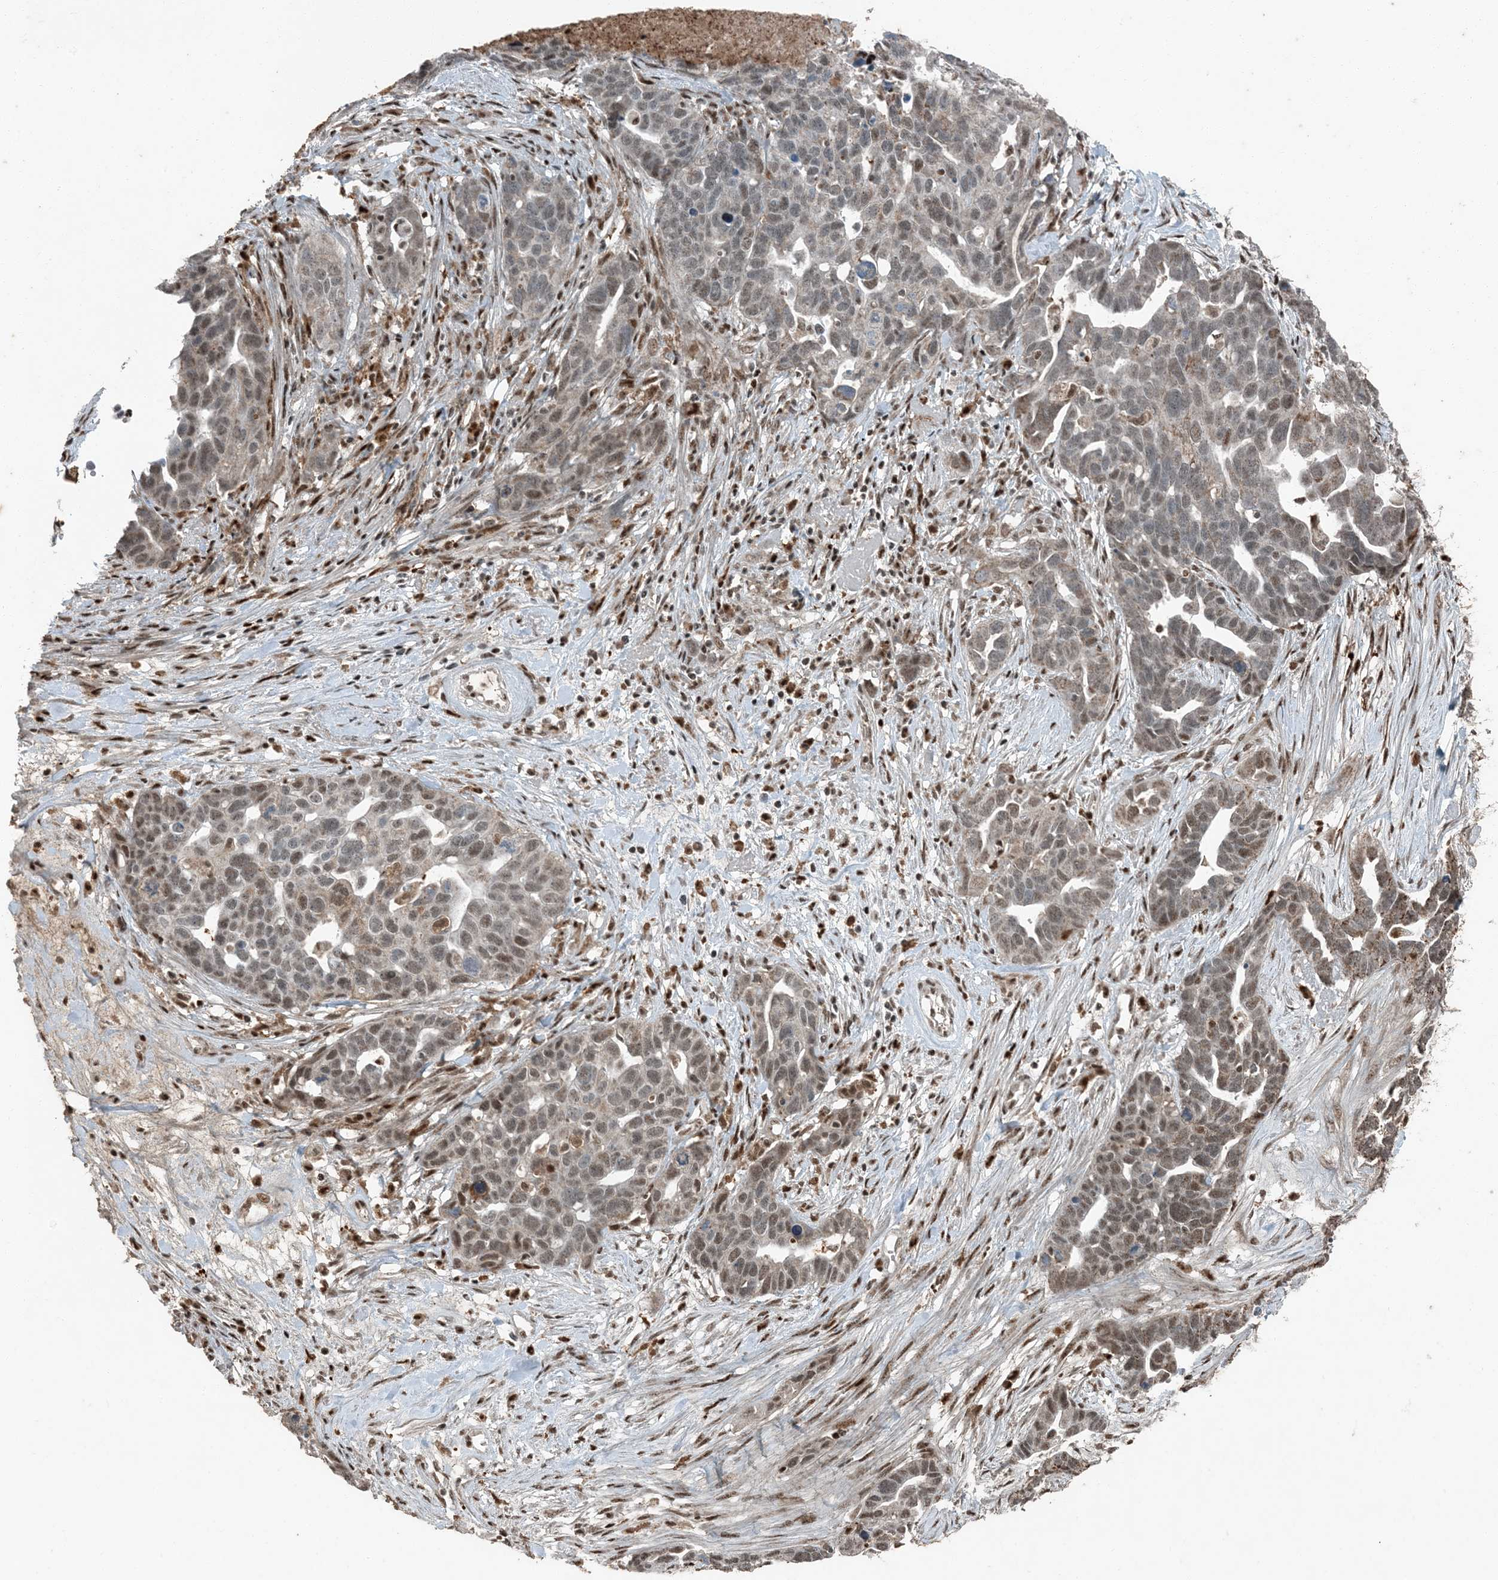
{"staining": {"intensity": "moderate", "quantity": "25%-75%", "location": "nuclear"}, "tissue": "ovarian cancer", "cell_type": "Tumor cells", "image_type": "cancer", "snomed": [{"axis": "morphology", "description": "Cystadenocarcinoma, serous, NOS"}, {"axis": "topography", "description": "Ovary"}], "caption": "High-magnification brightfield microscopy of ovarian cancer (serous cystadenocarcinoma) stained with DAB (brown) and counterstained with hematoxylin (blue). tumor cells exhibit moderate nuclear staining is present in approximately25%-75% of cells.", "gene": "TADA2B", "patient": {"sex": "female", "age": 54}}